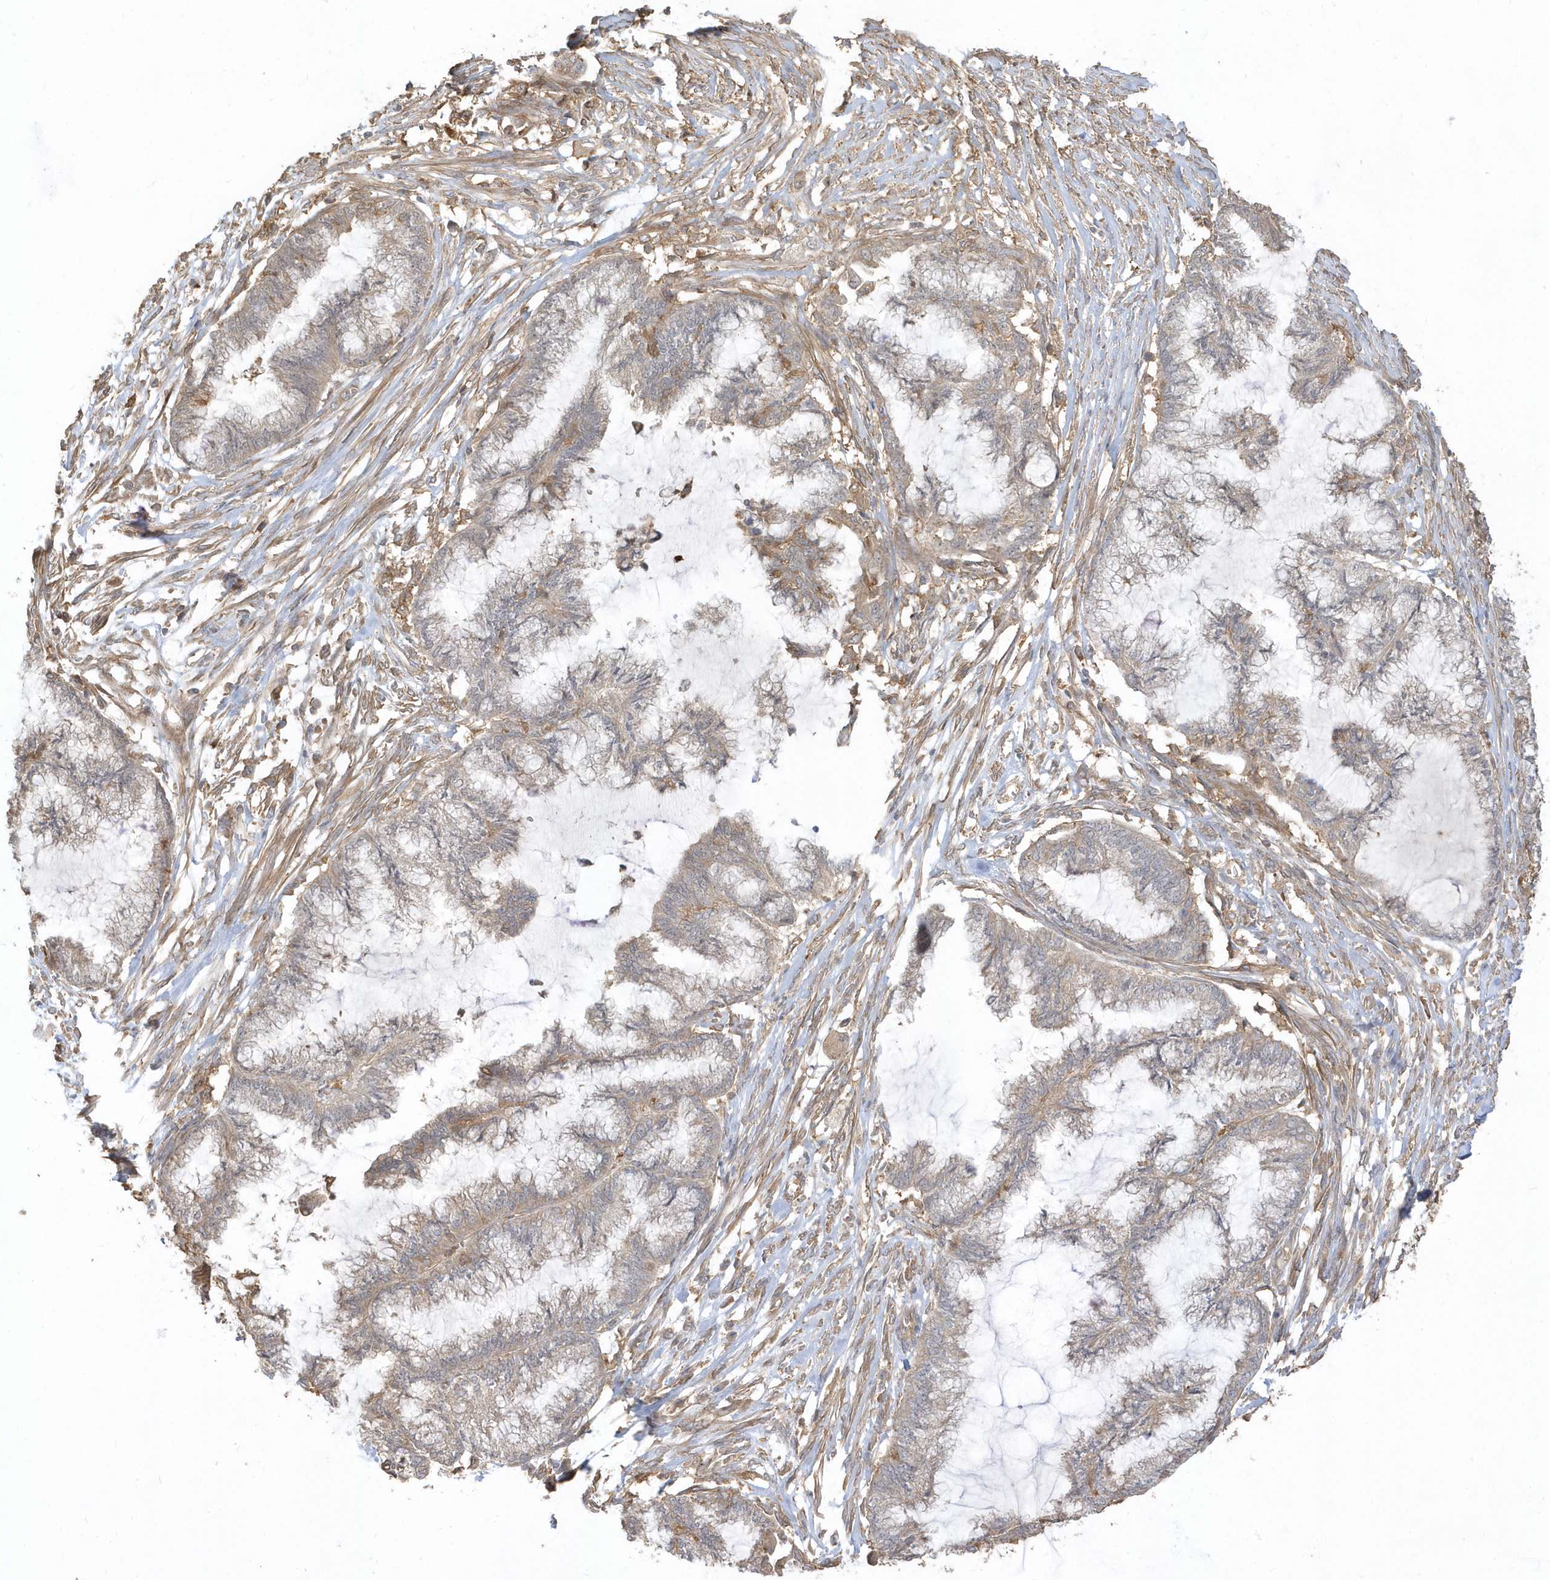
{"staining": {"intensity": "weak", "quantity": ">75%", "location": "cytoplasmic/membranous"}, "tissue": "endometrial cancer", "cell_type": "Tumor cells", "image_type": "cancer", "snomed": [{"axis": "morphology", "description": "Adenocarcinoma, NOS"}, {"axis": "topography", "description": "Endometrium"}], "caption": "Immunohistochemistry (IHC) (DAB (3,3'-diaminobenzidine)) staining of human endometrial adenocarcinoma demonstrates weak cytoplasmic/membranous protein expression in about >75% of tumor cells.", "gene": "ZBTB8A", "patient": {"sex": "female", "age": 86}}